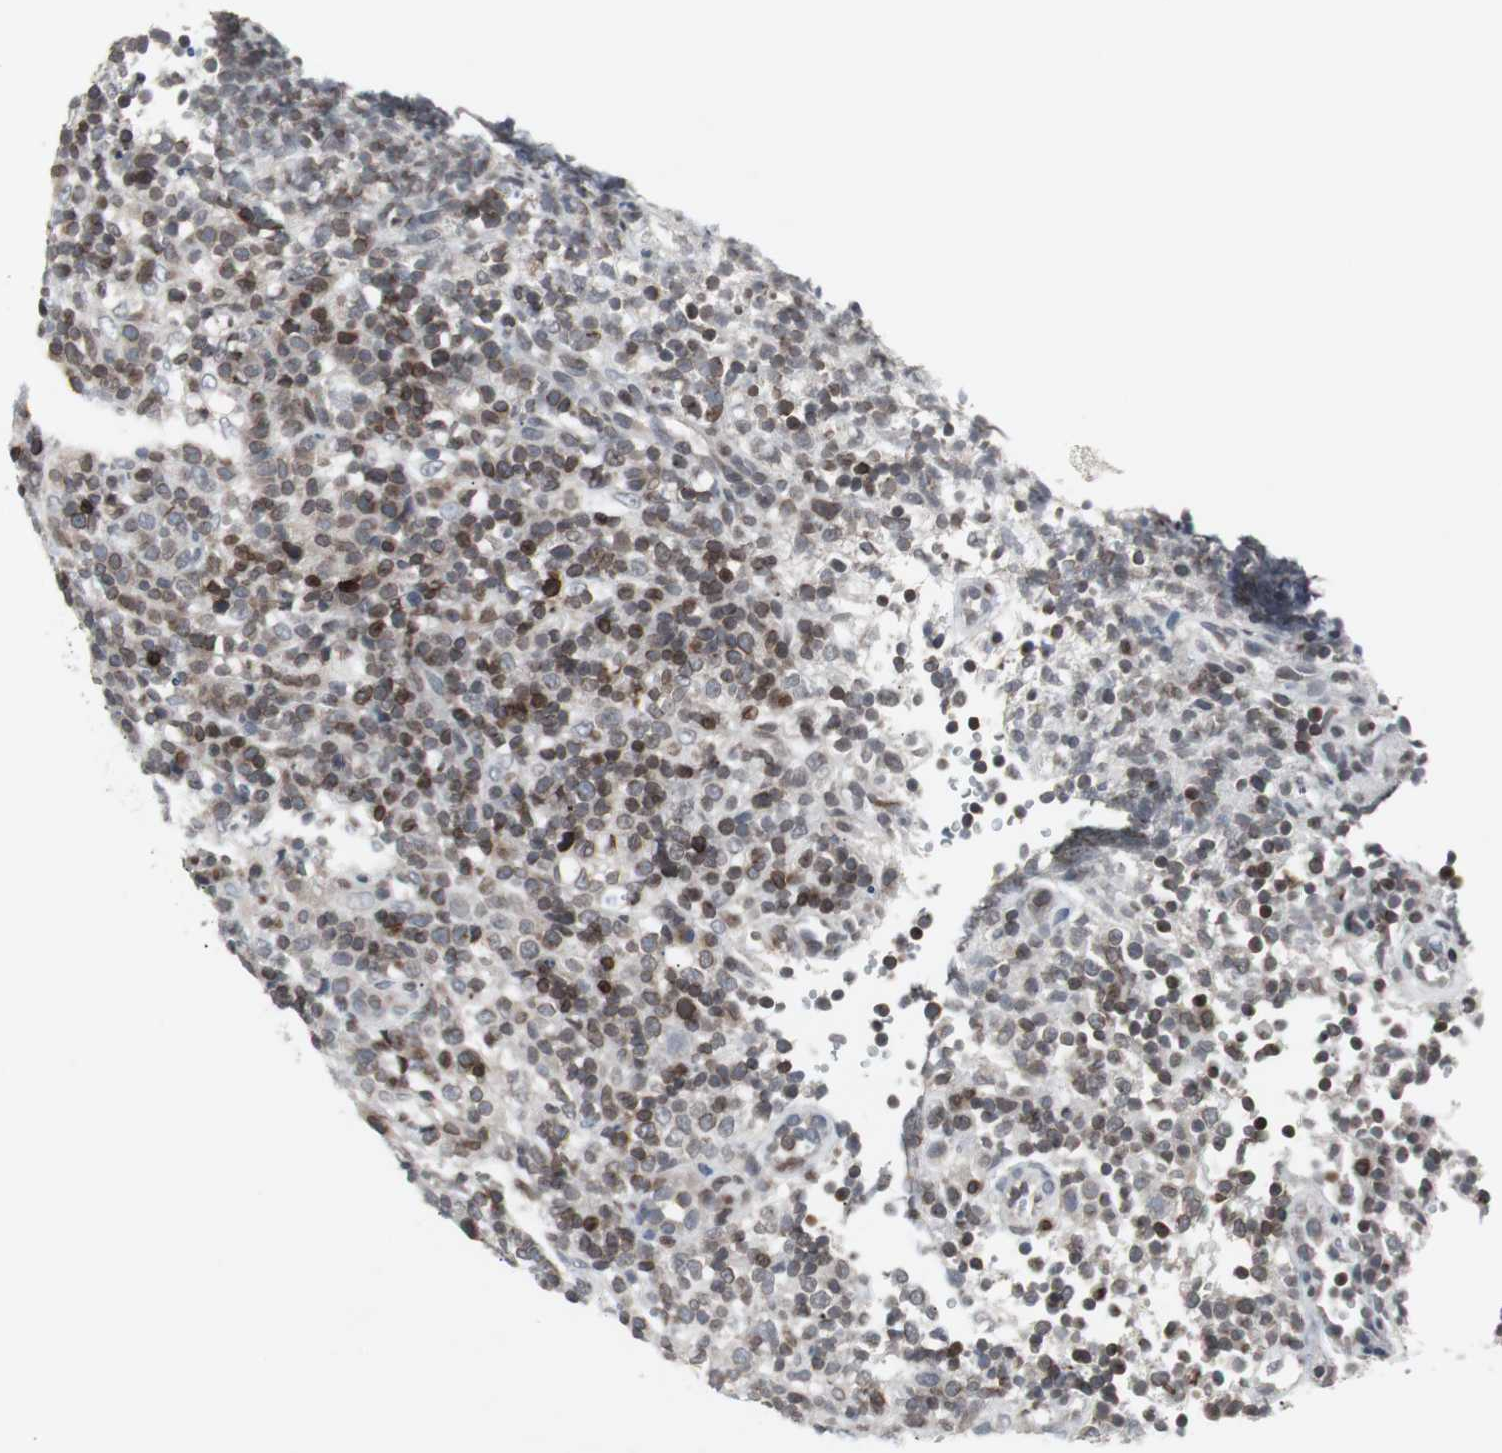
{"staining": {"intensity": "strong", "quantity": "25%-75%", "location": "nuclear"}, "tissue": "lymphoma", "cell_type": "Tumor cells", "image_type": "cancer", "snomed": [{"axis": "morphology", "description": "Malignant lymphoma, non-Hodgkin's type, High grade"}, {"axis": "topography", "description": "Lymph node"}], "caption": "Malignant lymphoma, non-Hodgkin's type (high-grade) stained for a protein shows strong nuclear positivity in tumor cells. (DAB IHC with brightfield microscopy, high magnification).", "gene": "ZNF396", "patient": {"sex": "female", "age": 76}}